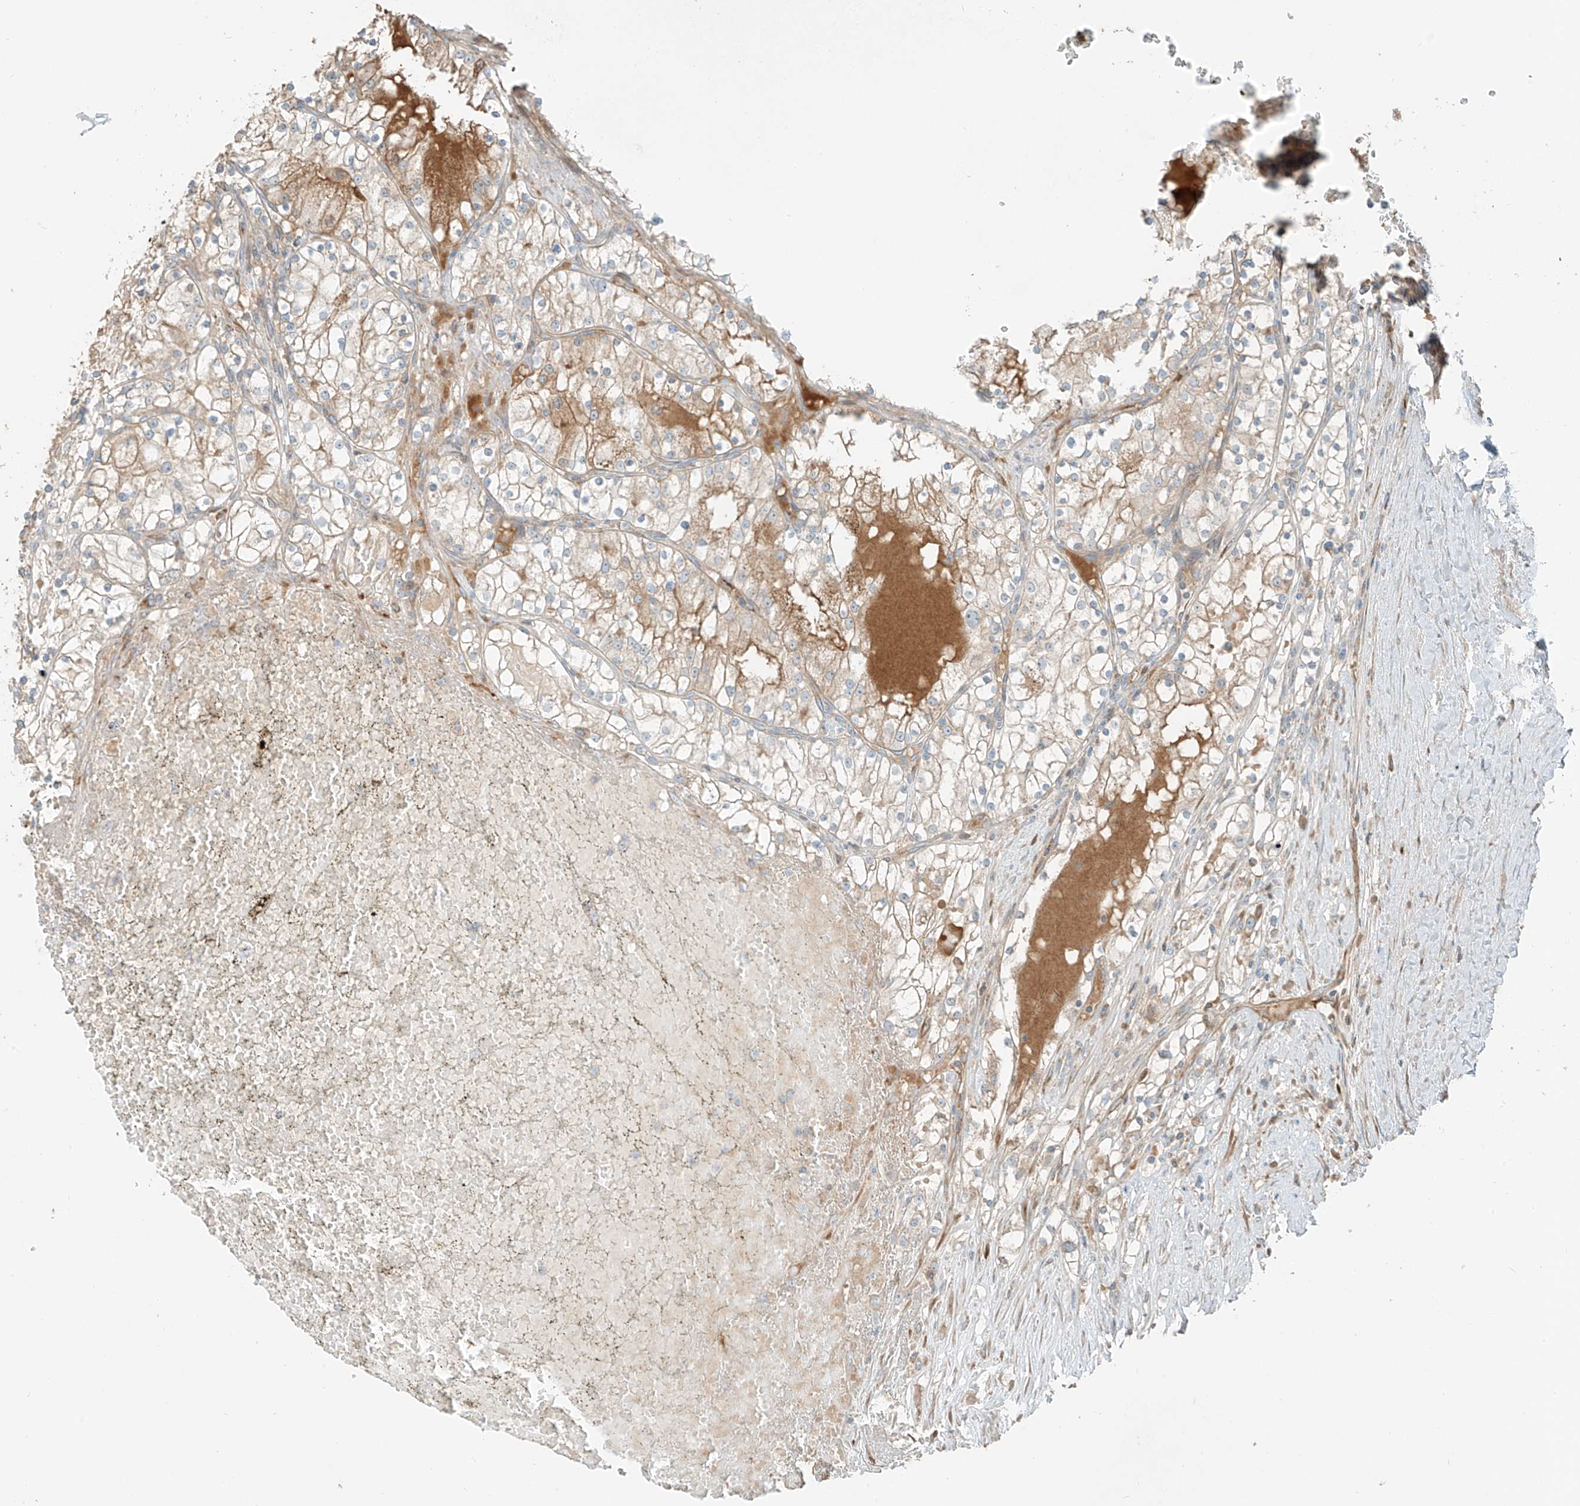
{"staining": {"intensity": "weak", "quantity": "<25%", "location": "cytoplasmic/membranous"}, "tissue": "renal cancer", "cell_type": "Tumor cells", "image_type": "cancer", "snomed": [{"axis": "morphology", "description": "Normal tissue, NOS"}, {"axis": "morphology", "description": "Adenocarcinoma, NOS"}, {"axis": "topography", "description": "Kidney"}], "caption": "Tumor cells are negative for brown protein staining in renal cancer (adenocarcinoma). (Stains: DAB IHC with hematoxylin counter stain, Microscopy: brightfield microscopy at high magnification).", "gene": "FSTL1", "patient": {"sex": "male", "age": 68}}